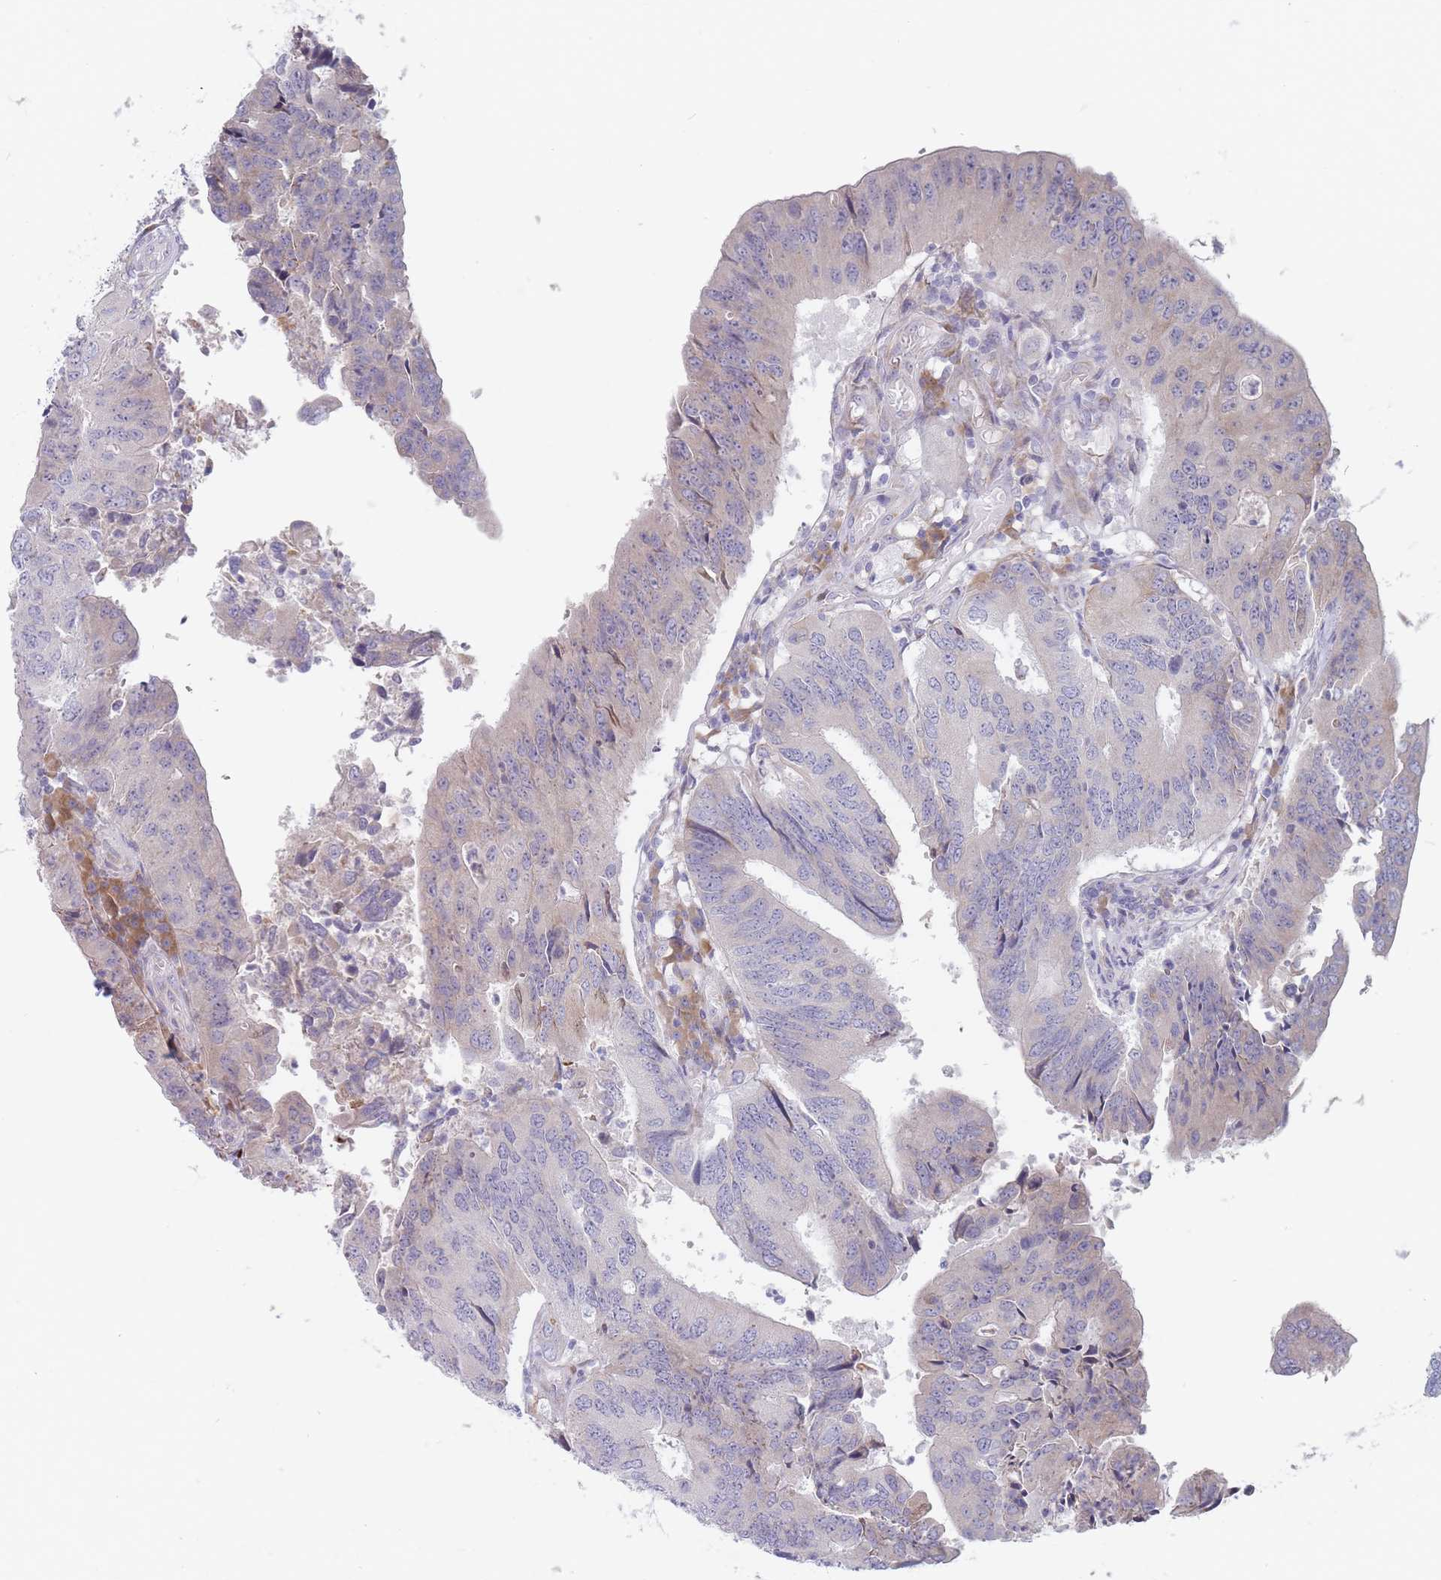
{"staining": {"intensity": "negative", "quantity": "none", "location": "none"}, "tissue": "colorectal cancer", "cell_type": "Tumor cells", "image_type": "cancer", "snomed": [{"axis": "morphology", "description": "Adenocarcinoma, NOS"}, {"axis": "topography", "description": "Colon"}], "caption": "High magnification brightfield microscopy of adenocarcinoma (colorectal) stained with DAB (3,3'-diaminobenzidine) (brown) and counterstained with hematoxylin (blue): tumor cells show no significant positivity.", "gene": "SPATS1", "patient": {"sex": "female", "age": 67}}